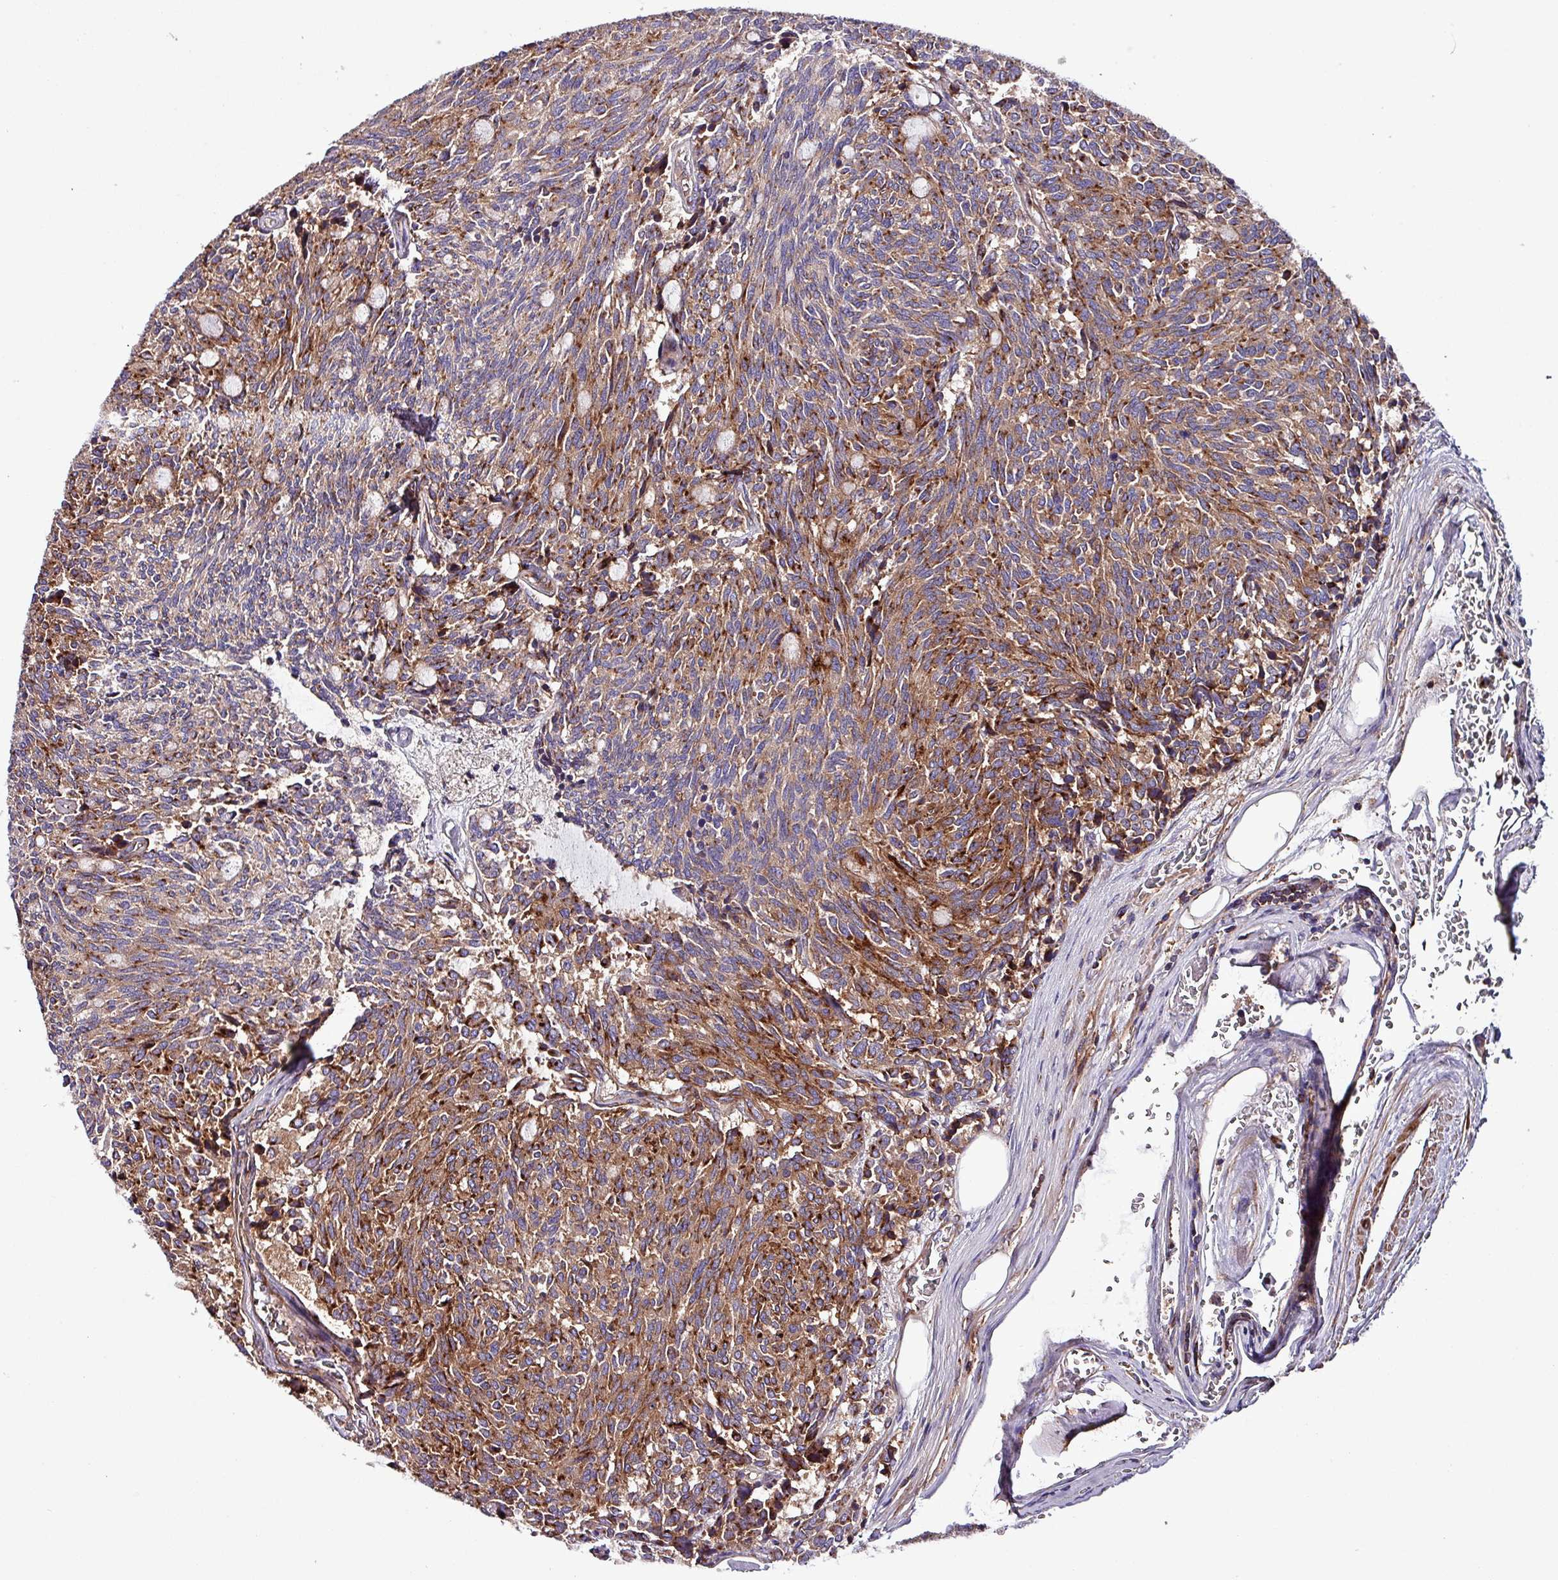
{"staining": {"intensity": "moderate", "quantity": ">75%", "location": "cytoplasmic/membranous"}, "tissue": "carcinoid", "cell_type": "Tumor cells", "image_type": "cancer", "snomed": [{"axis": "morphology", "description": "Carcinoid, malignant, NOS"}, {"axis": "topography", "description": "Pancreas"}], "caption": "Human carcinoid stained with a protein marker displays moderate staining in tumor cells.", "gene": "VAMP4", "patient": {"sex": "female", "age": 54}}